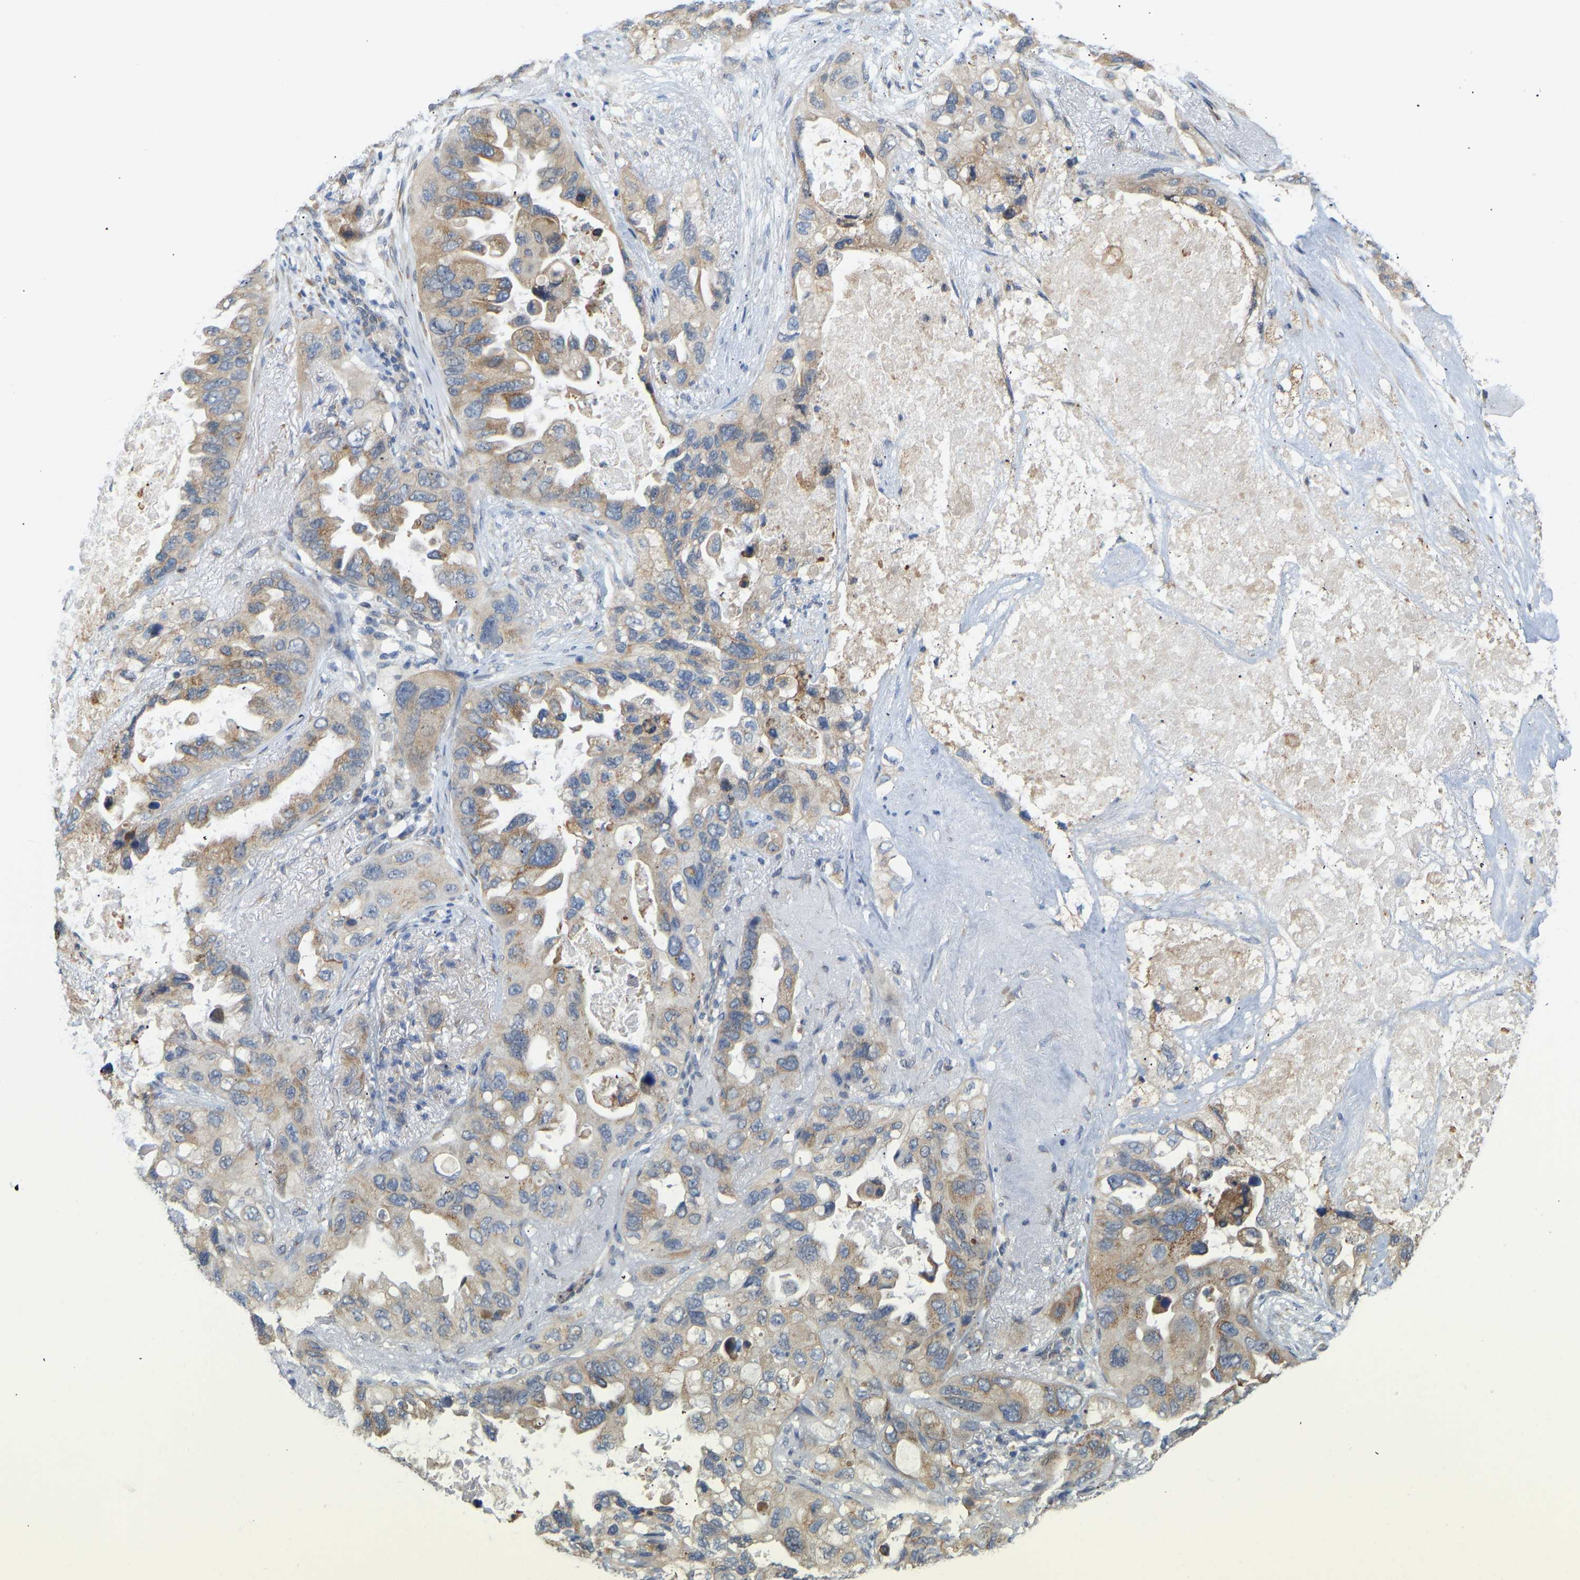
{"staining": {"intensity": "moderate", "quantity": ">75%", "location": "cytoplasmic/membranous"}, "tissue": "lung cancer", "cell_type": "Tumor cells", "image_type": "cancer", "snomed": [{"axis": "morphology", "description": "Squamous cell carcinoma, NOS"}, {"axis": "topography", "description": "Lung"}], "caption": "Immunohistochemistry photomicrograph of lung cancer (squamous cell carcinoma) stained for a protein (brown), which displays medium levels of moderate cytoplasmic/membranous expression in approximately >75% of tumor cells.", "gene": "BEND3", "patient": {"sex": "female", "age": 73}}